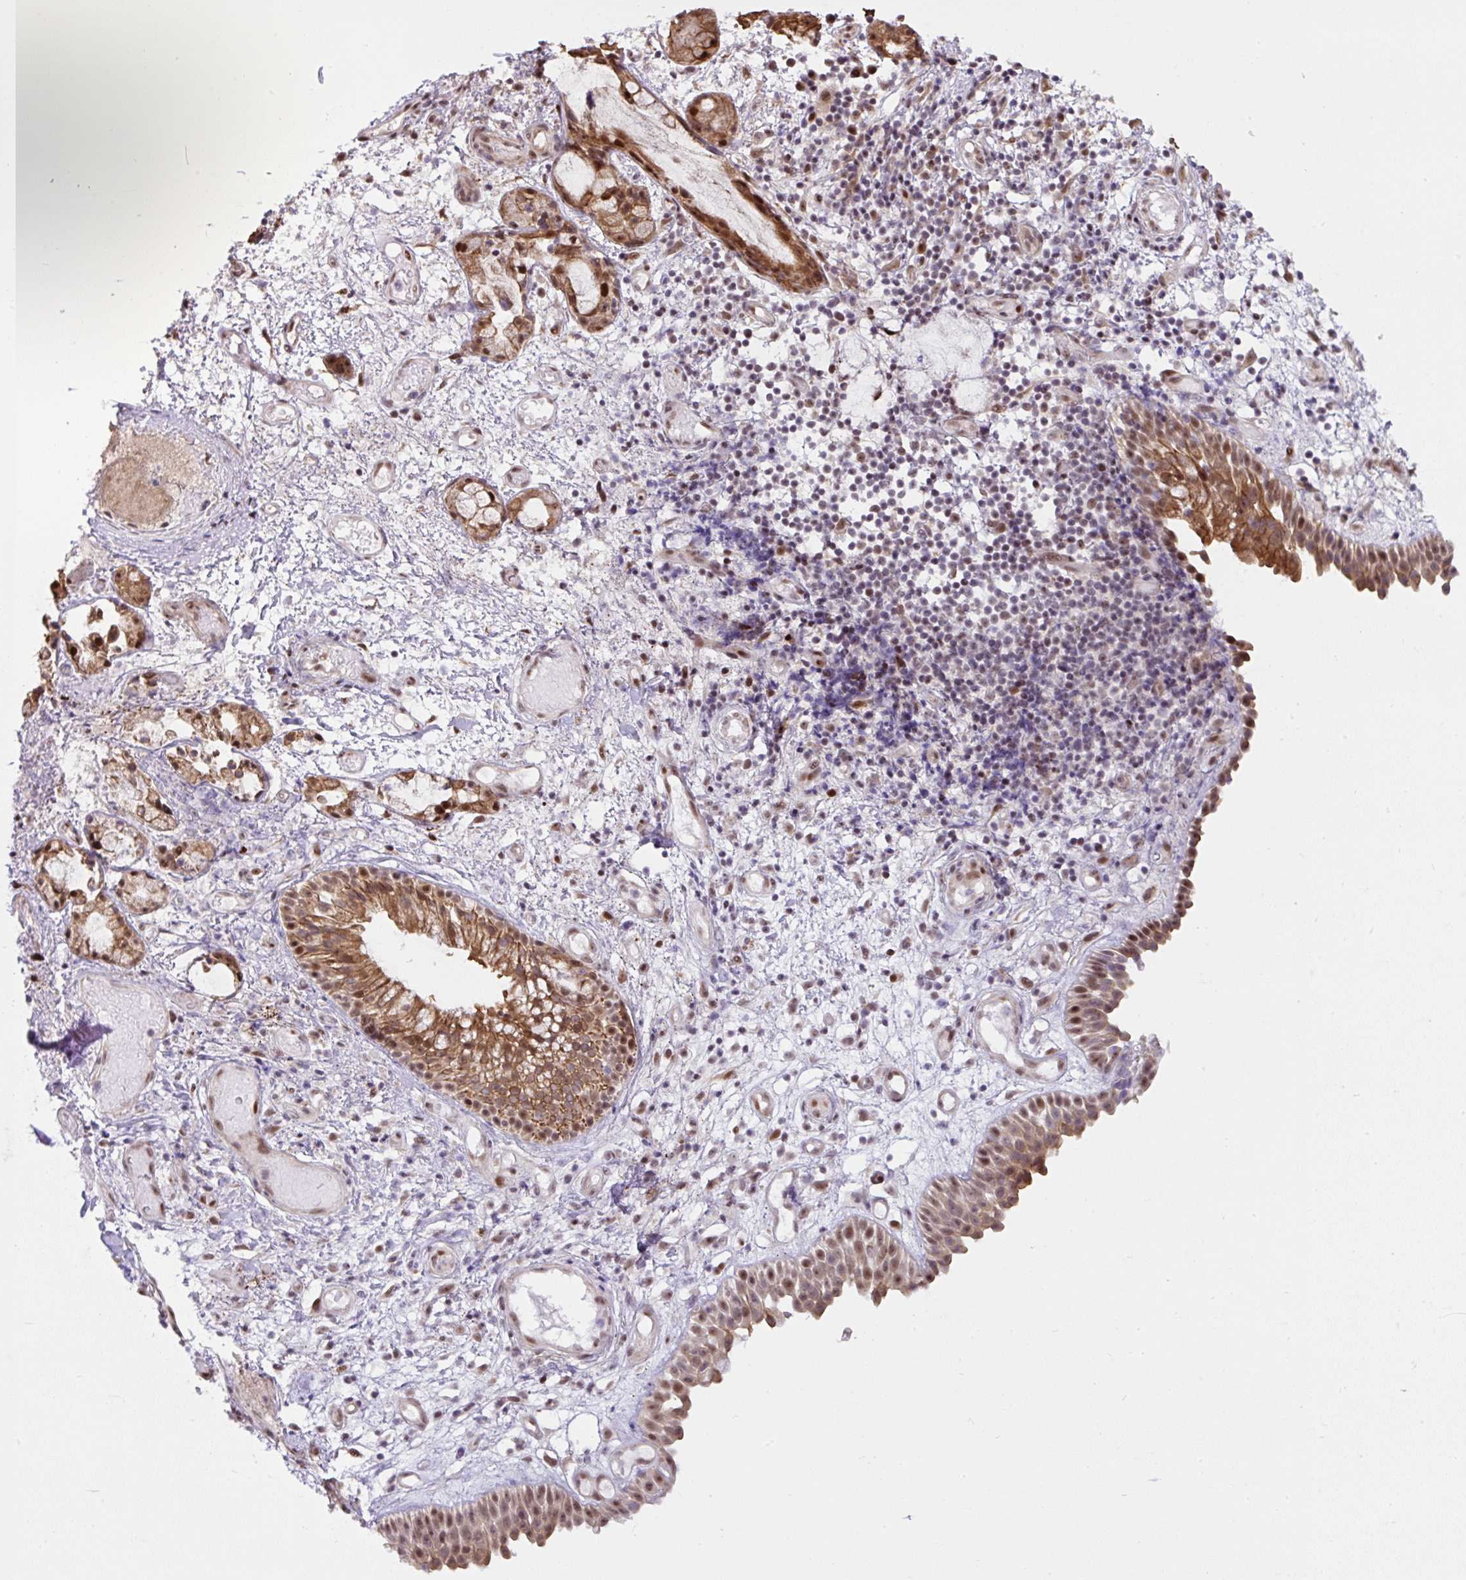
{"staining": {"intensity": "strong", "quantity": ">75%", "location": "cytoplasmic/membranous,nuclear"}, "tissue": "nasopharynx", "cell_type": "Respiratory epithelial cells", "image_type": "normal", "snomed": [{"axis": "morphology", "description": "Normal tissue, NOS"}, {"axis": "morphology", "description": "Inflammation, NOS"}, {"axis": "topography", "description": "Nasopharynx"}], "caption": "Immunohistochemical staining of benign nasopharynx demonstrates strong cytoplasmic/membranous,nuclear protein staining in about >75% of respiratory epithelial cells. The staining was performed using DAB (3,3'-diaminobenzidine), with brown indicating positive protein expression. Nuclei are stained blue with hematoxylin.", "gene": "TAF1A", "patient": {"sex": "male", "age": 54}}